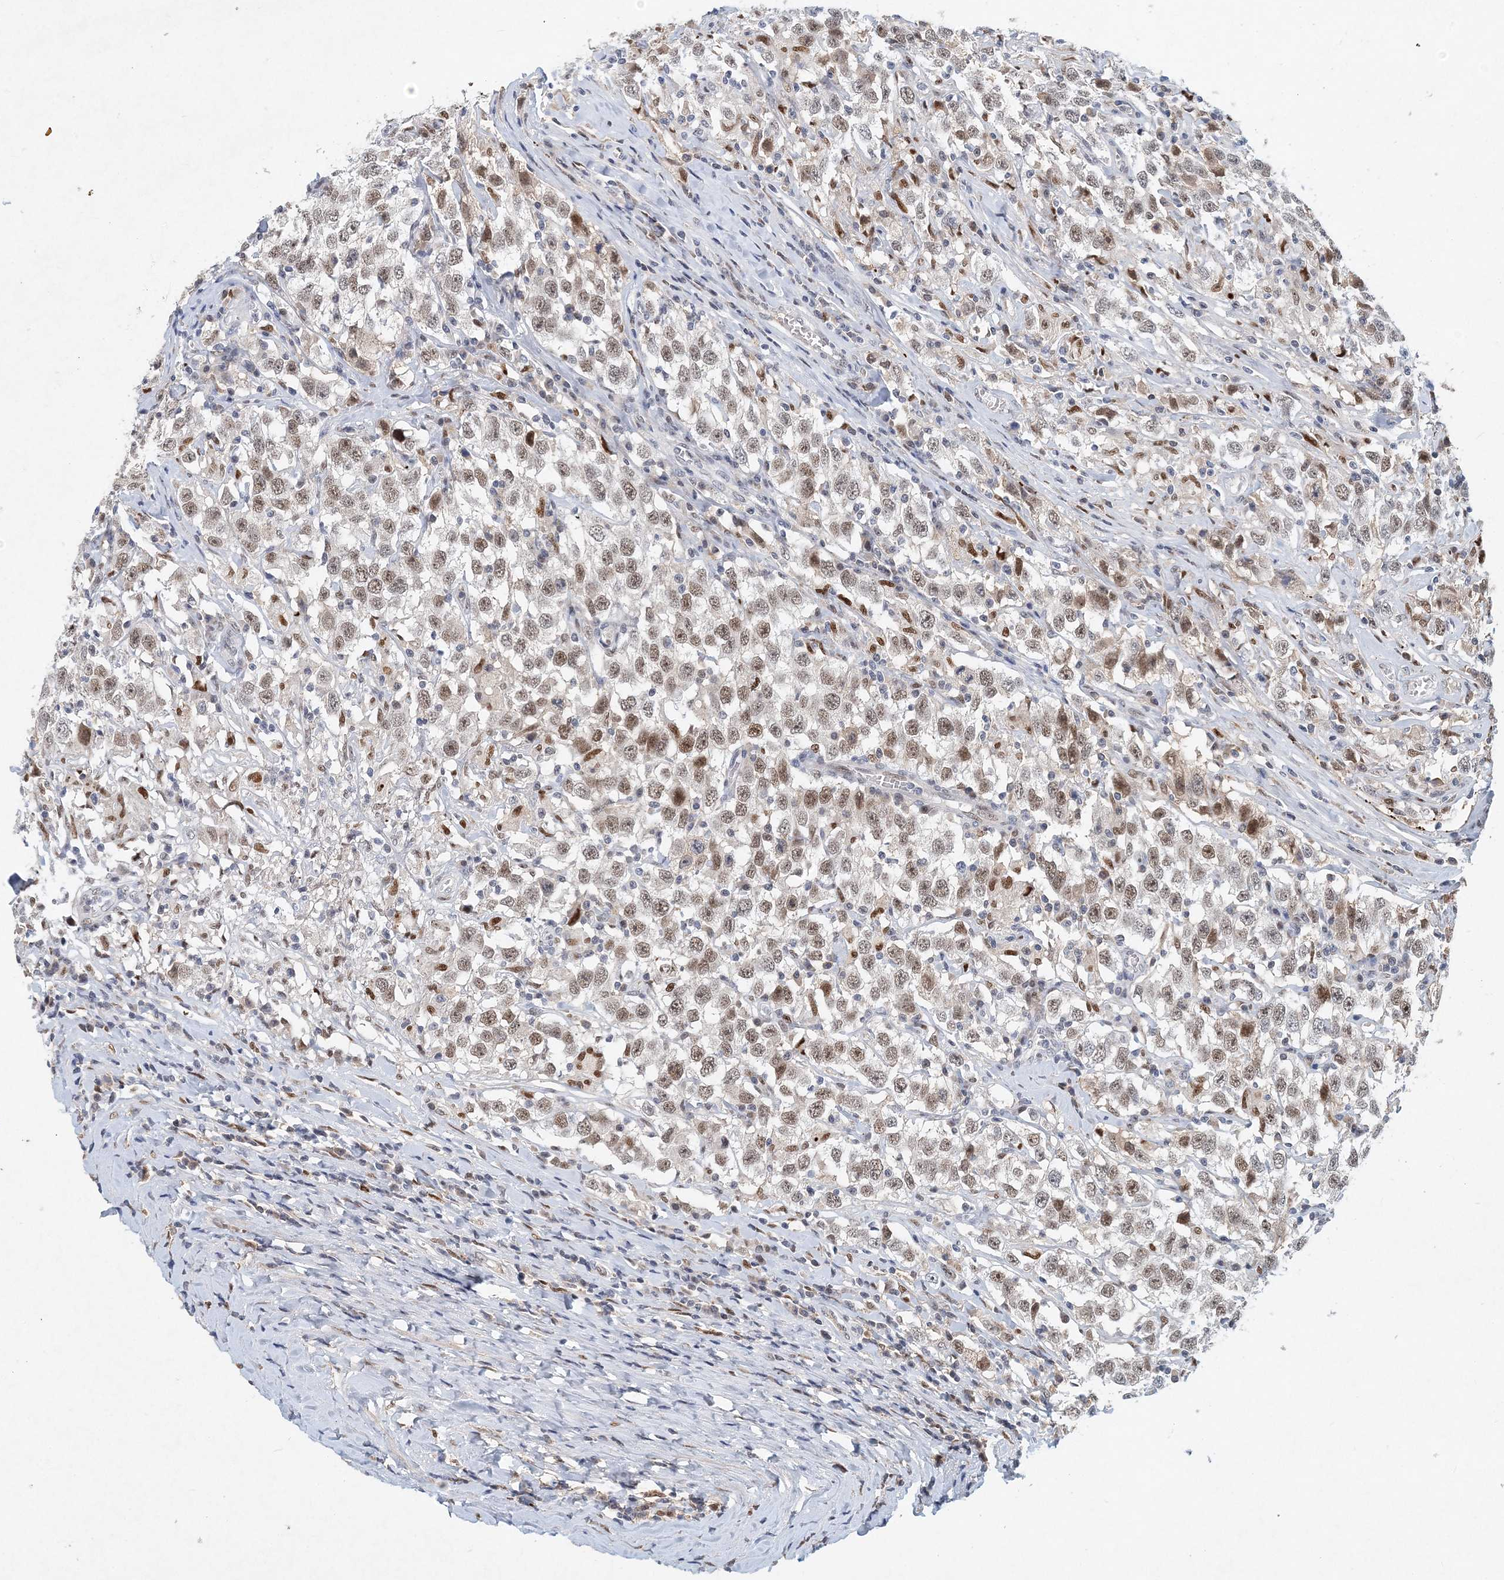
{"staining": {"intensity": "weak", "quantity": "25%-75%", "location": "nuclear"}, "tissue": "testis cancer", "cell_type": "Tumor cells", "image_type": "cancer", "snomed": [{"axis": "morphology", "description": "Seminoma, NOS"}, {"axis": "topography", "description": "Testis"}], "caption": "Seminoma (testis) was stained to show a protein in brown. There is low levels of weak nuclear positivity in approximately 25%-75% of tumor cells.", "gene": "KPNA4", "patient": {"sex": "male", "age": 41}}